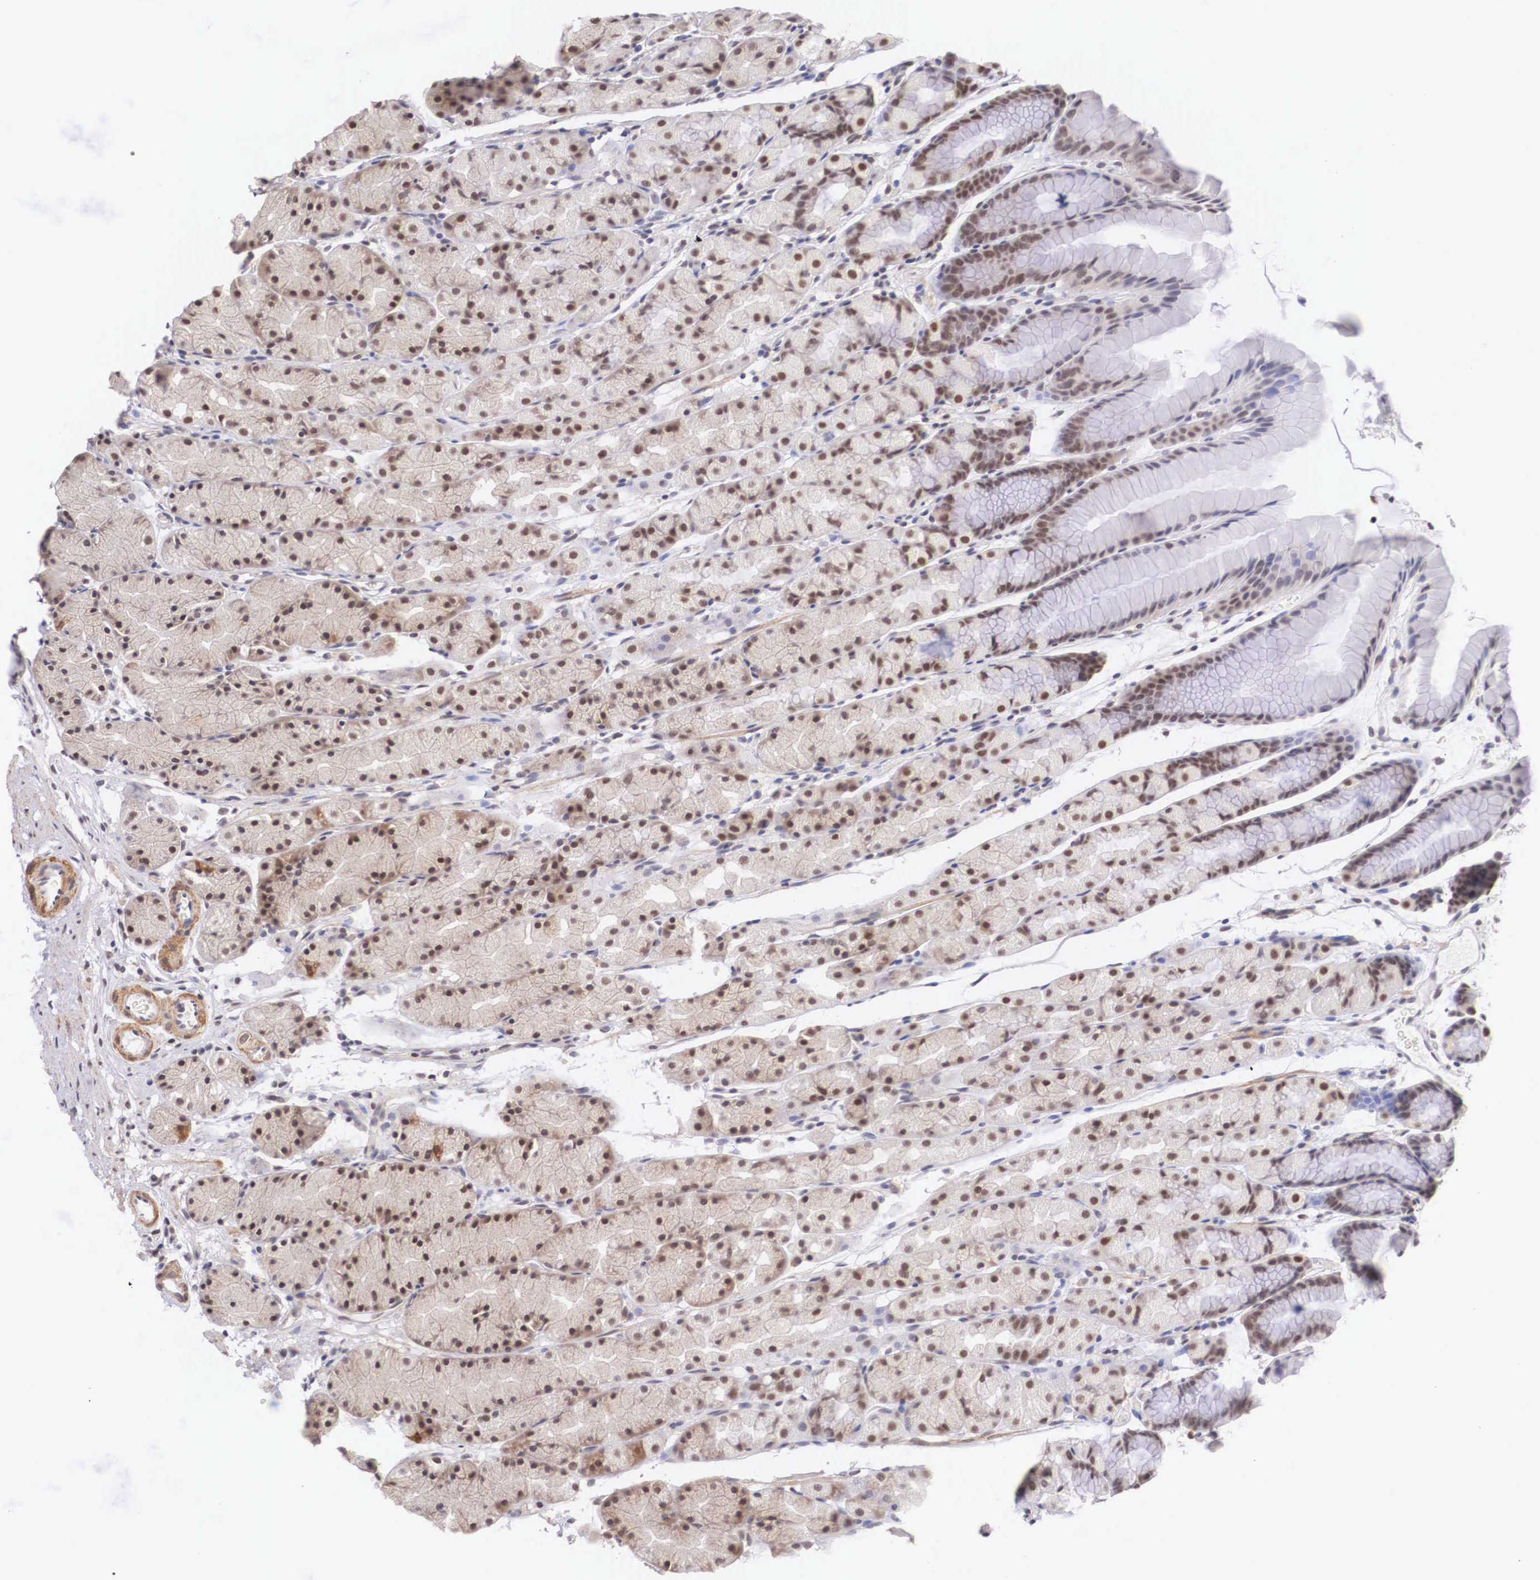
{"staining": {"intensity": "moderate", "quantity": ">75%", "location": "nuclear"}, "tissue": "stomach", "cell_type": "Glandular cells", "image_type": "normal", "snomed": [{"axis": "morphology", "description": "Normal tissue, NOS"}, {"axis": "topography", "description": "Esophagus"}, {"axis": "topography", "description": "Stomach, upper"}], "caption": "Immunohistochemistry staining of benign stomach, which reveals medium levels of moderate nuclear expression in about >75% of glandular cells indicating moderate nuclear protein positivity. The staining was performed using DAB (brown) for protein detection and nuclei were counterstained in hematoxylin (blue).", "gene": "ZNF275", "patient": {"sex": "male", "age": 47}}